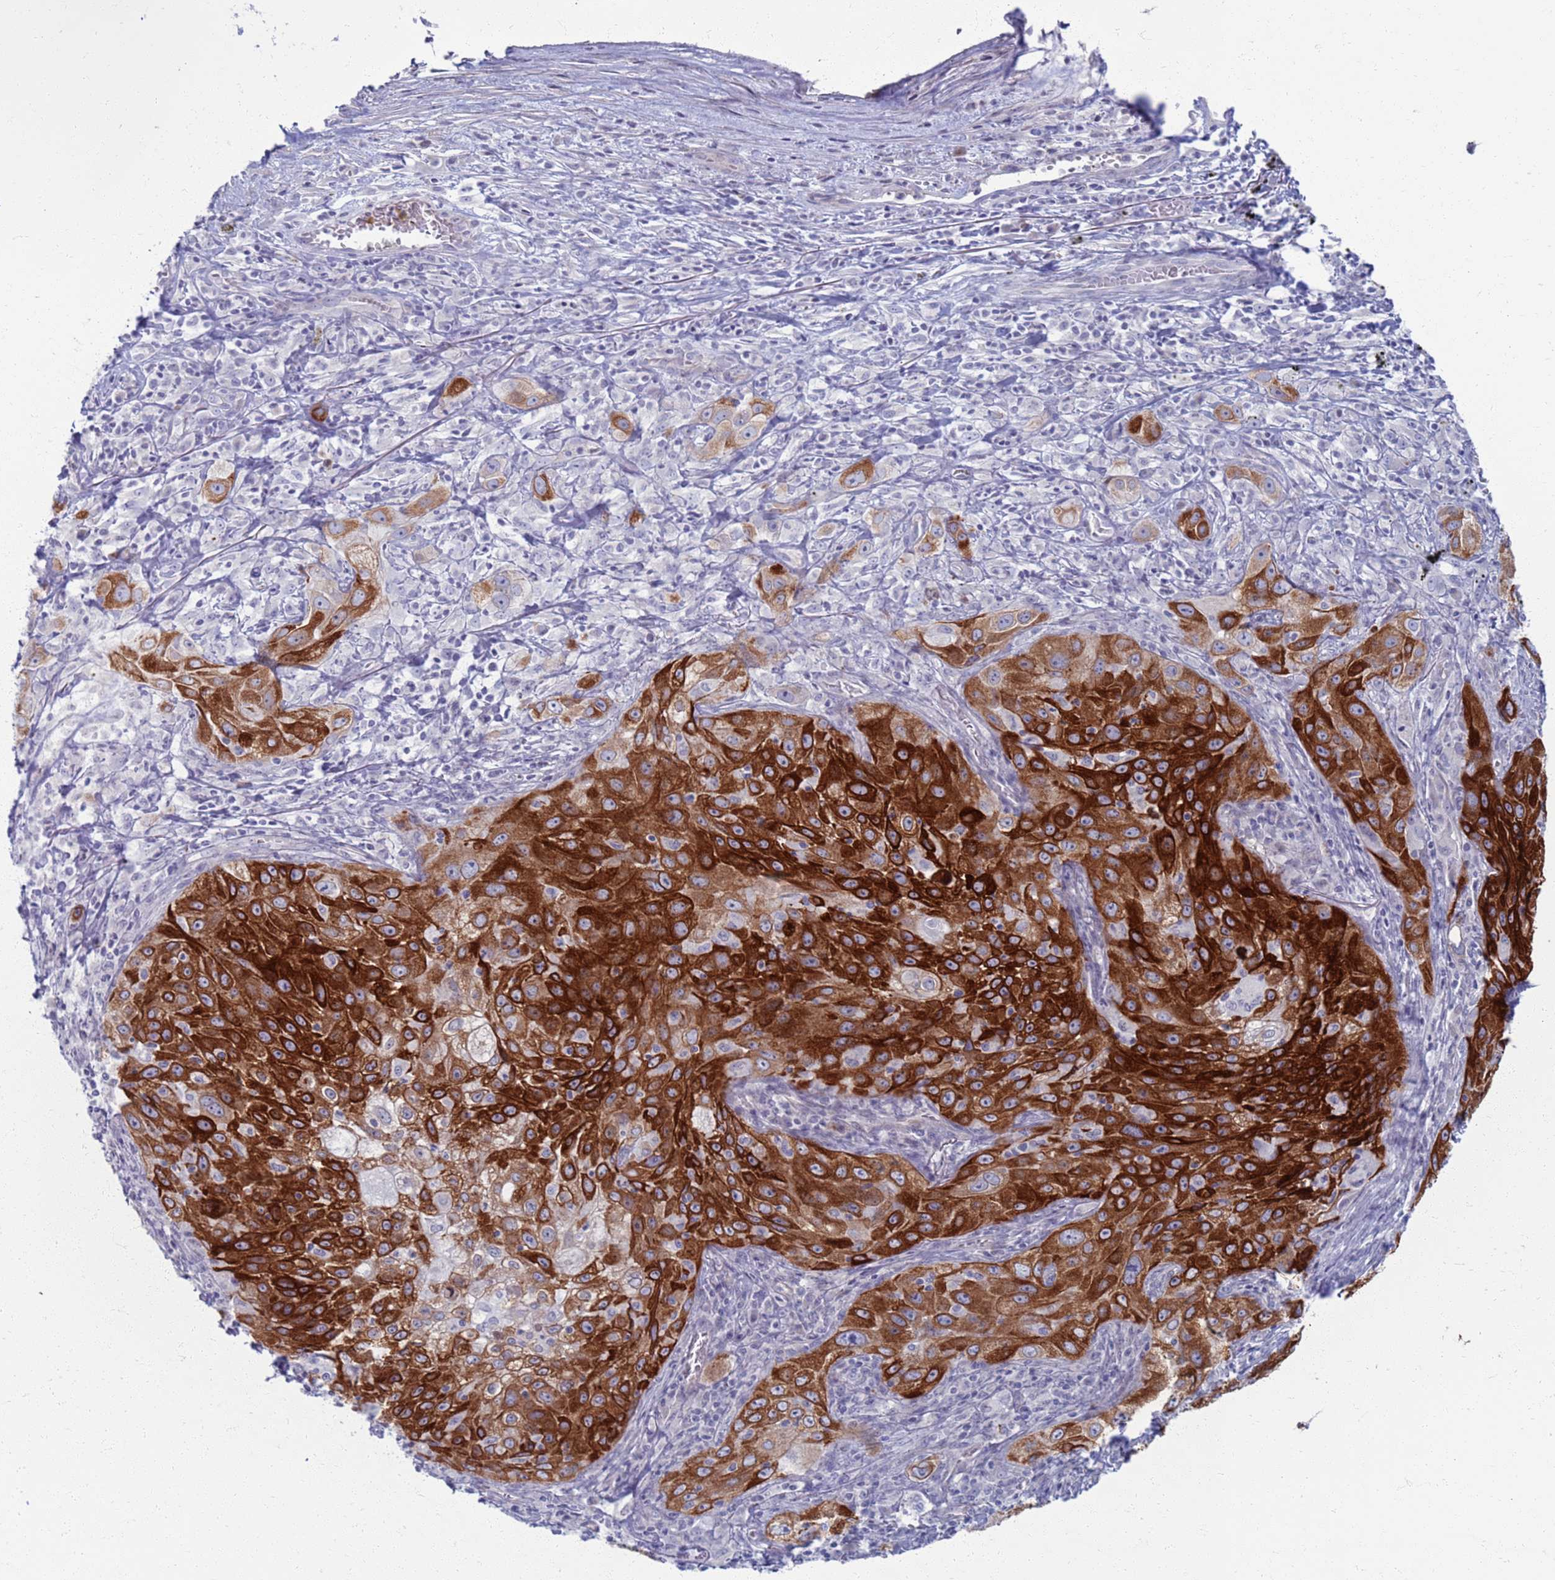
{"staining": {"intensity": "strong", "quantity": ">75%", "location": "cytoplasmic/membranous"}, "tissue": "lung cancer", "cell_type": "Tumor cells", "image_type": "cancer", "snomed": [{"axis": "morphology", "description": "Squamous cell carcinoma, NOS"}, {"axis": "topography", "description": "Lung"}], "caption": "The histopathology image displays staining of squamous cell carcinoma (lung), revealing strong cytoplasmic/membranous protein expression (brown color) within tumor cells. (Brightfield microscopy of DAB IHC at high magnification).", "gene": "CLCA2", "patient": {"sex": "female", "age": 69}}